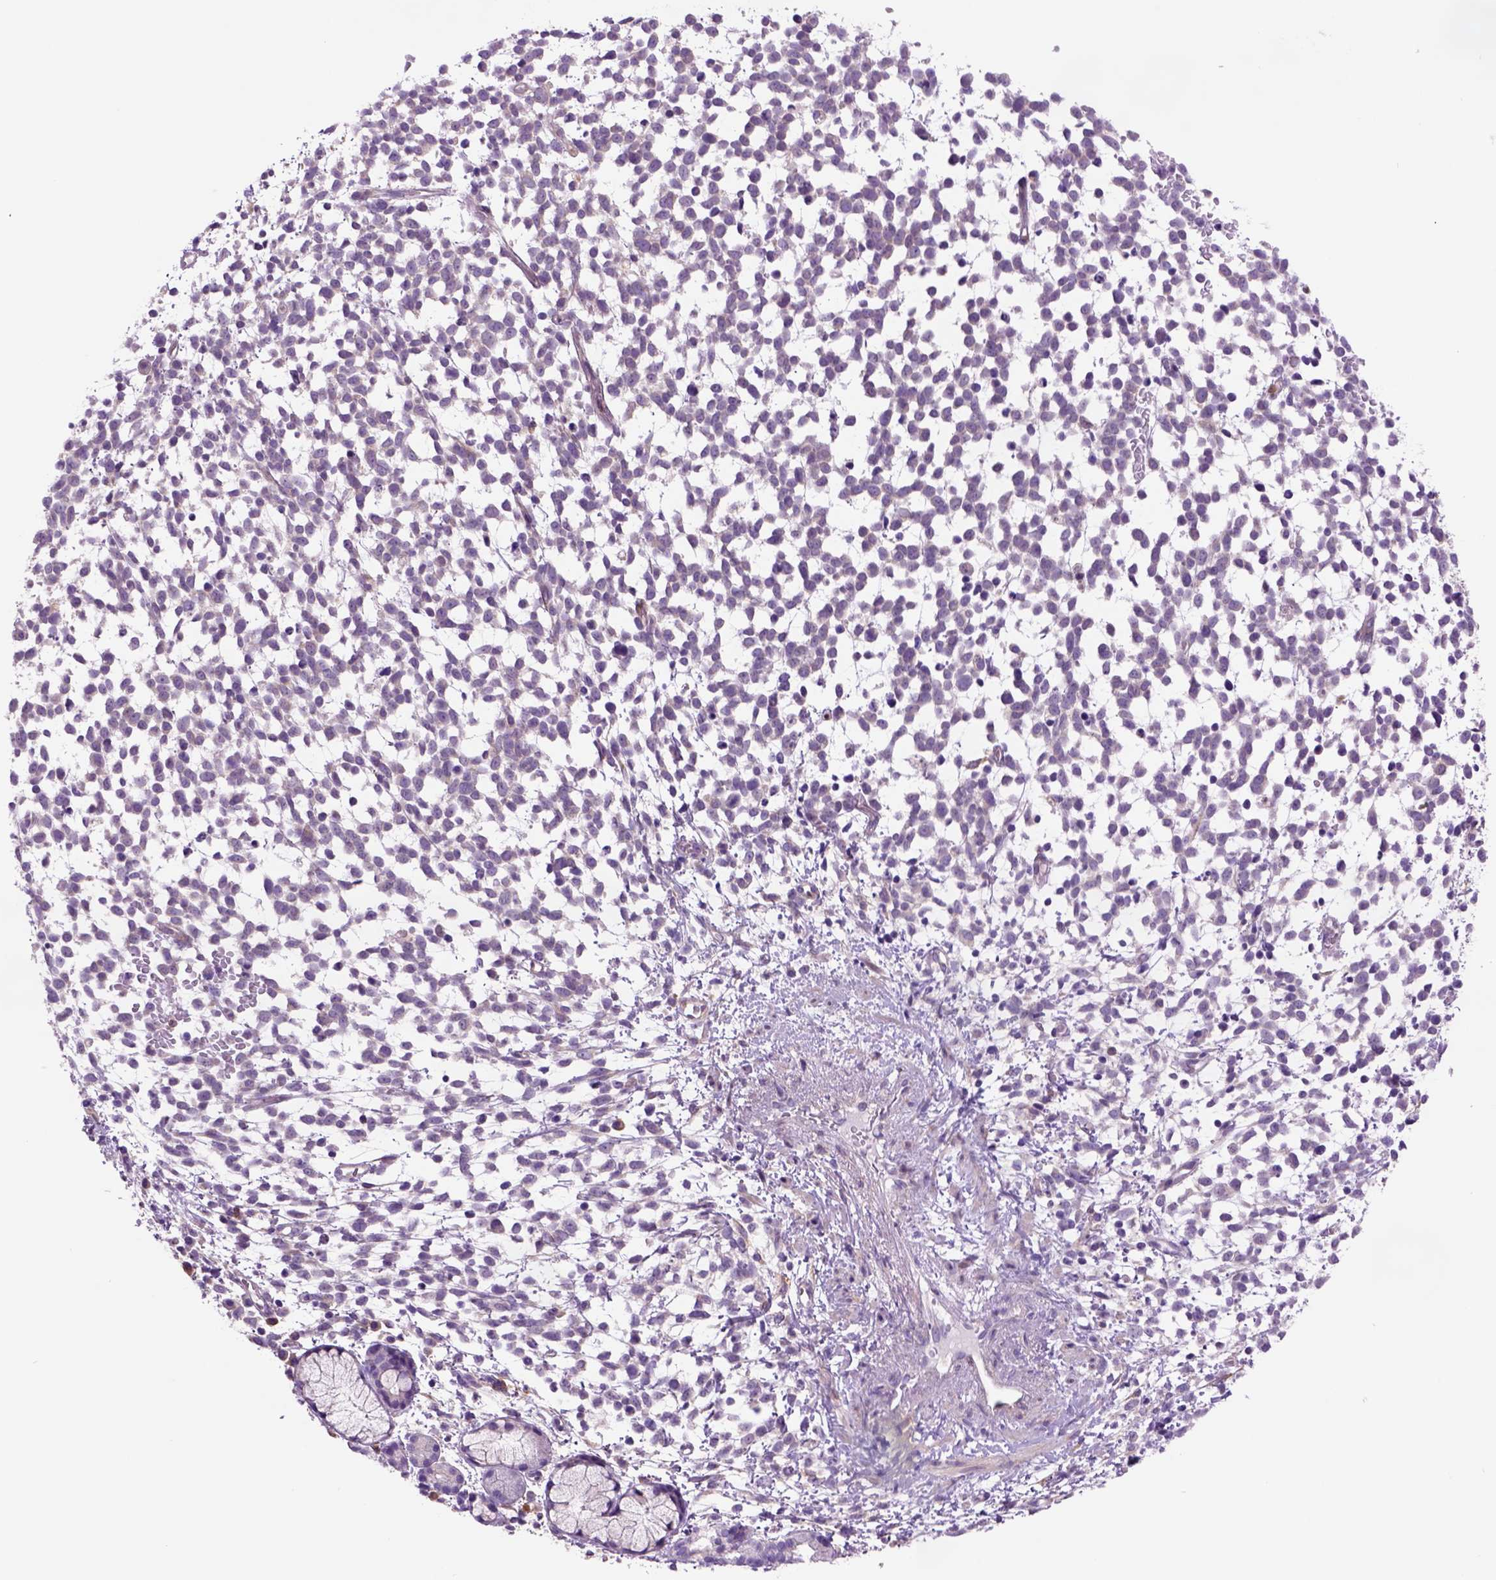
{"staining": {"intensity": "negative", "quantity": "none", "location": "none"}, "tissue": "melanoma", "cell_type": "Tumor cells", "image_type": "cancer", "snomed": [{"axis": "morphology", "description": "Malignant melanoma, NOS"}, {"axis": "topography", "description": "Skin"}], "caption": "Tumor cells are negative for protein expression in human malignant melanoma.", "gene": "PIAS3", "patient": {"sex": "female", "age": 70}}